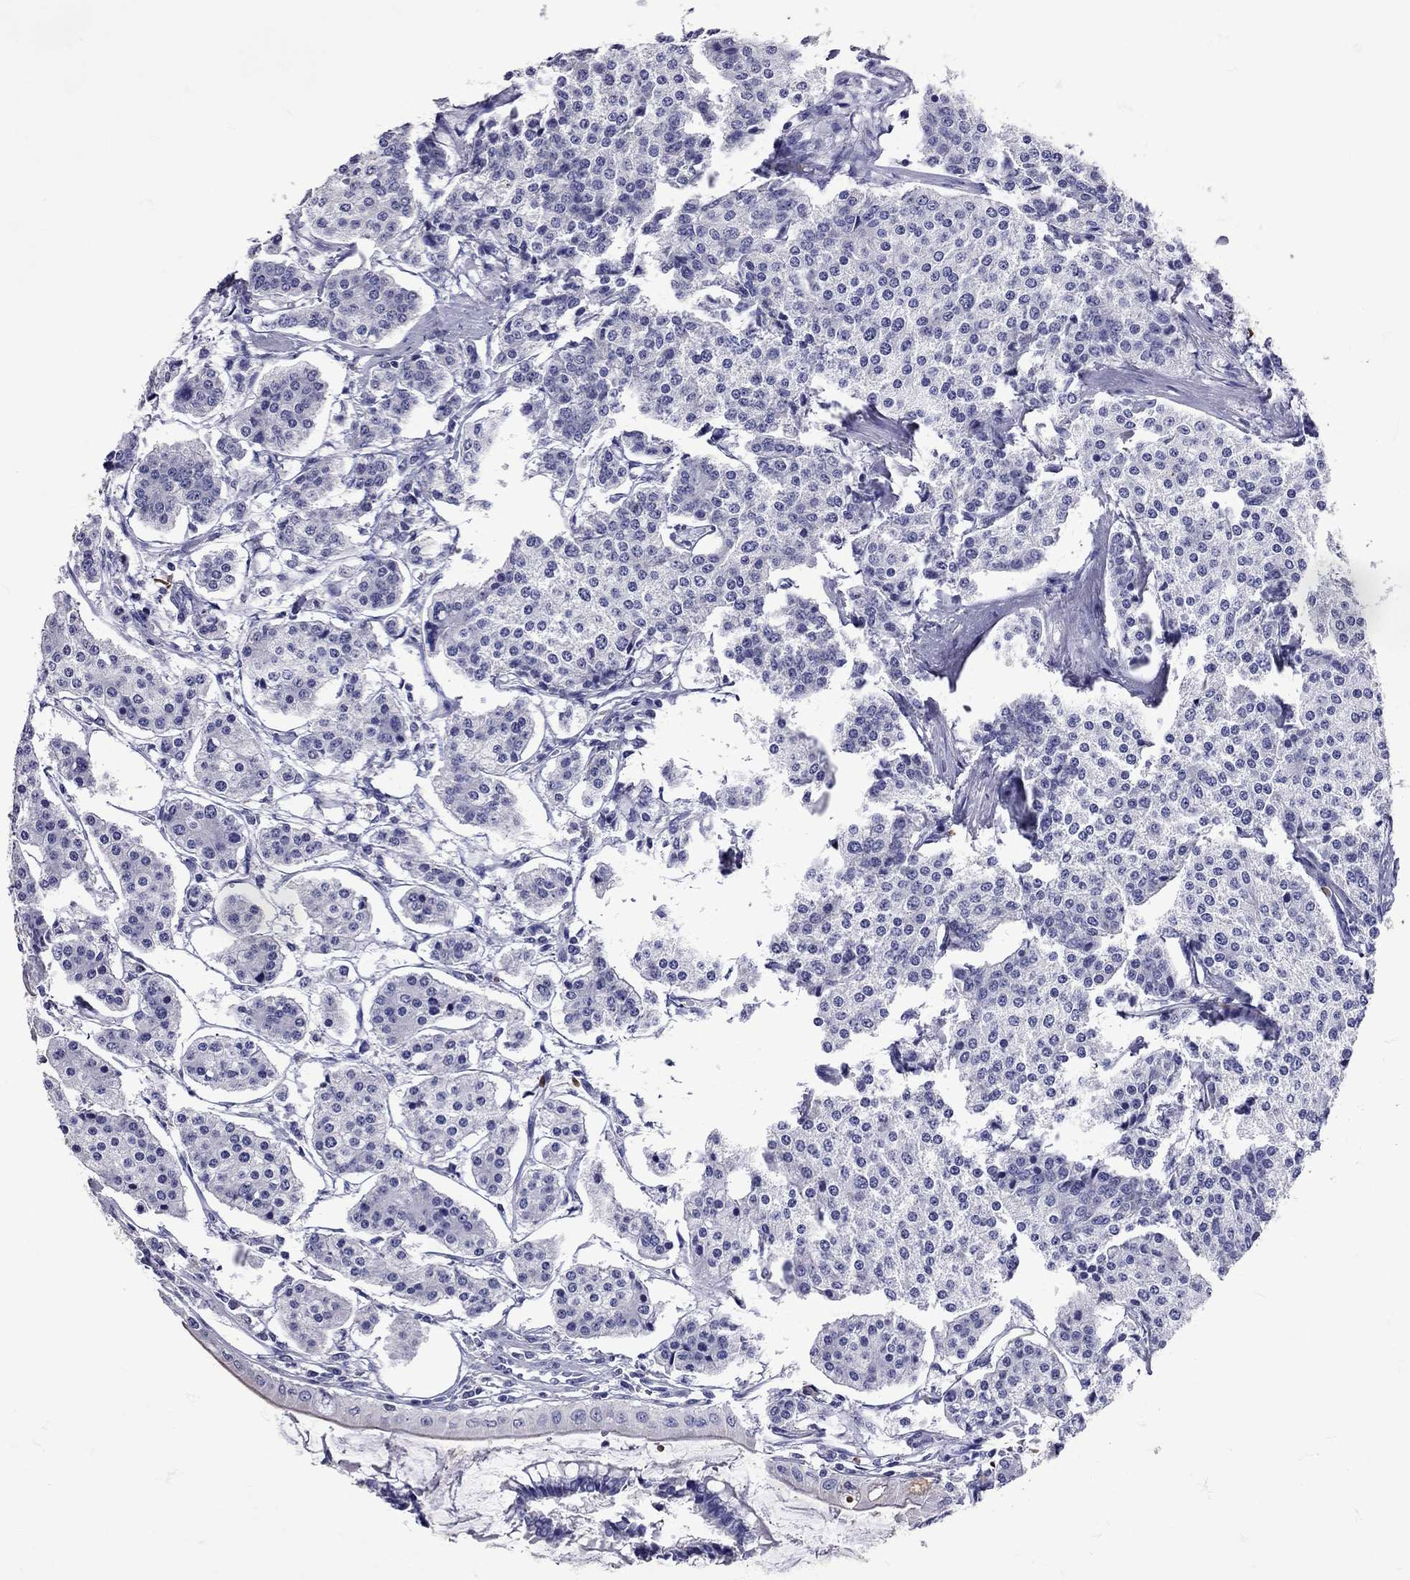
{"staining": {"intensity": "negative", "quantity": "none", "location": "none"}, "tissue": "carcinoid", "cell_type": "Tumor cells", "image_type": "cancer", "snomed": [{"axis": "morphology", "description": "Carcinoid, malignant, NOS"}, {"axis": "topography", "description": "Small intestine"}], "caption": "Malignant carcinoid stained for a protein using IHC shows no expression tumor cells.", "gene": "TBR1", "patient": {"sex": "female", "age": 65}}